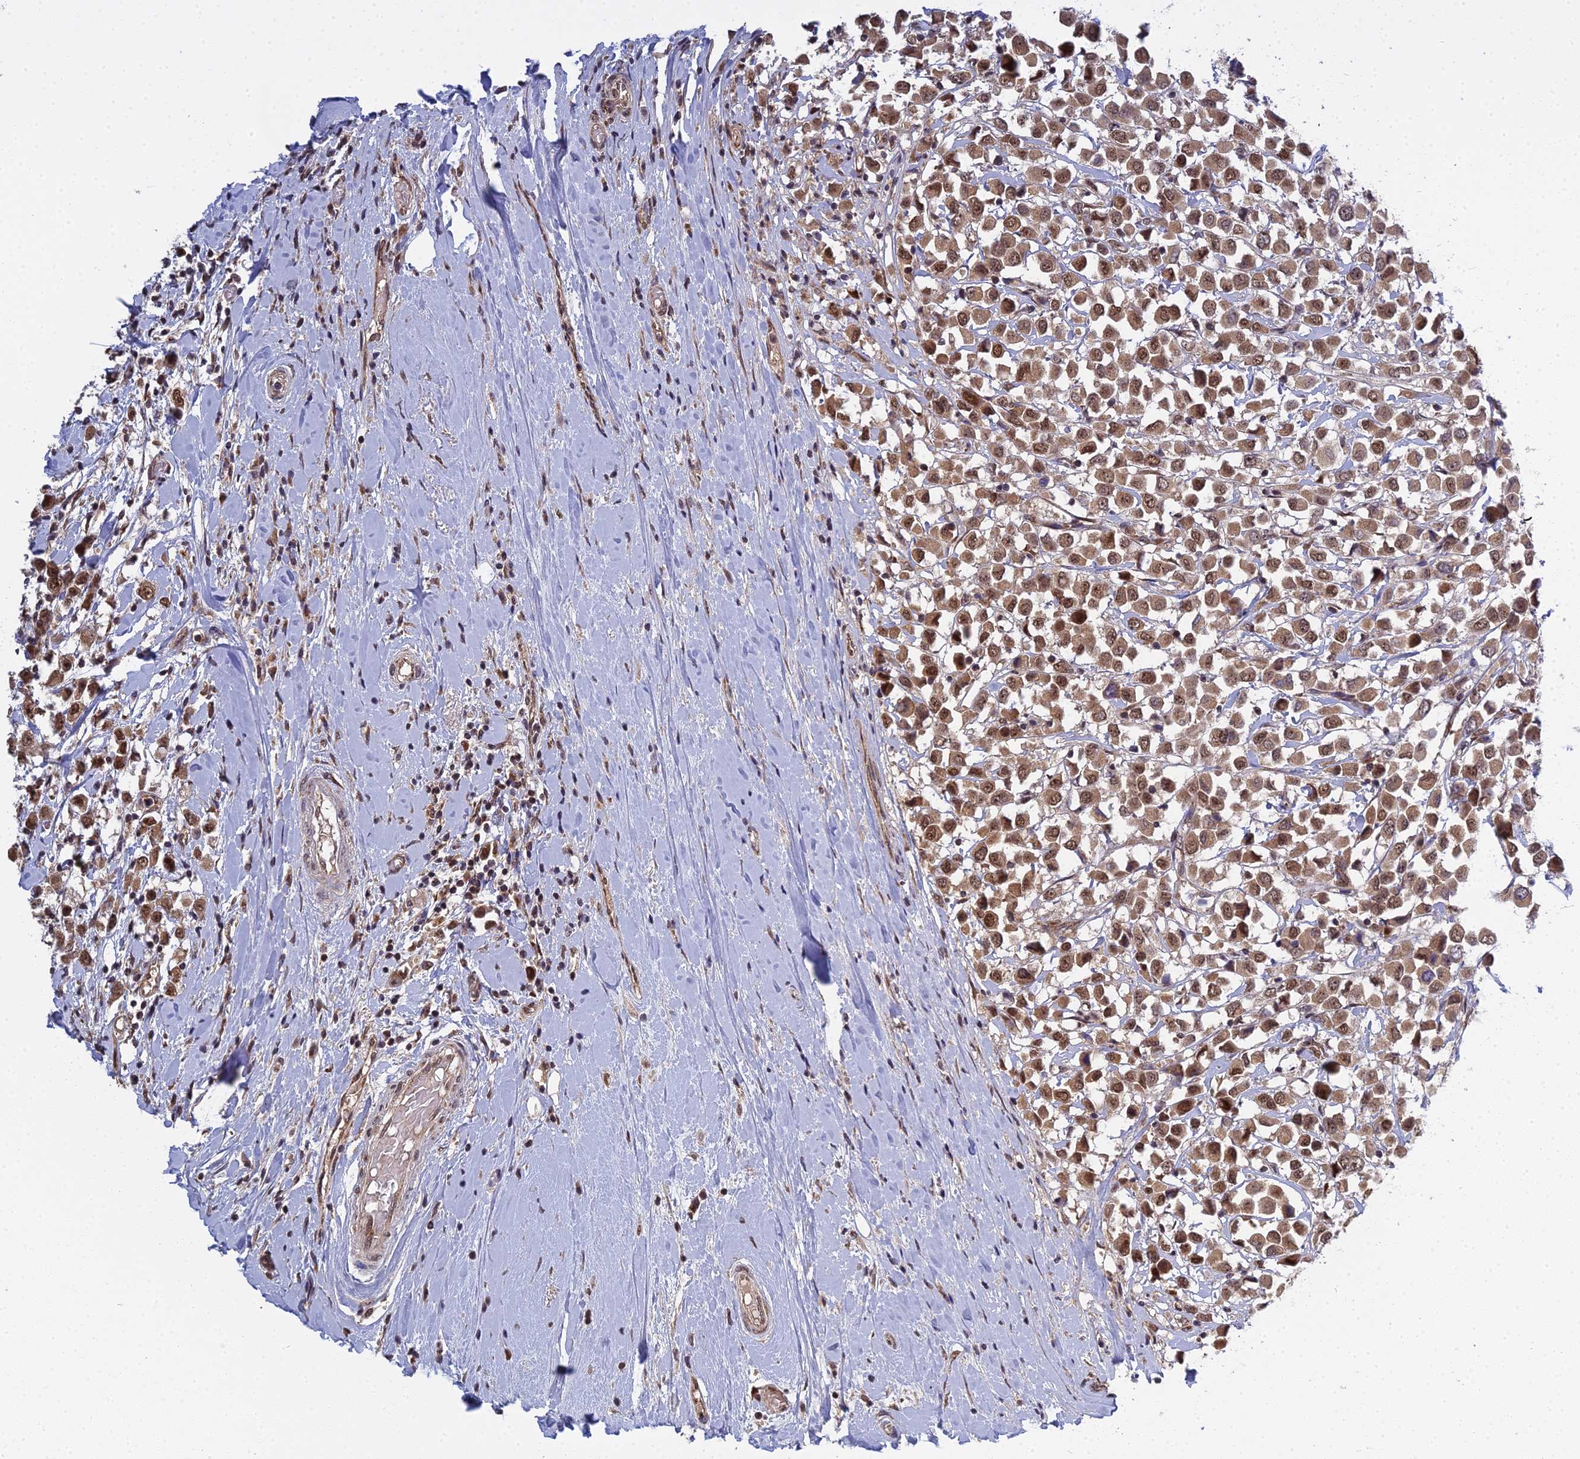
{"staining": {"intensity": "moderate", "quantity": ">75%", "location": "cytoplasmic/membranous,nuclear"}, "tissue": "breast cancer", "cell_type": "Tumor cells", "image_type": "cancer", "snomed": [{"axis": "morphology", "description": "Duct carcinoma"}, {"axis": "topography", "description": "Breast"}], "caption": "Intraductal carcinoma (breast) tissue displays moderate cytoplasmic/membranous and nuclear positivity in approximately >75% of tumor cells", "gene": "MEOX1", "patient": {"sex": "female", "age": 61}}